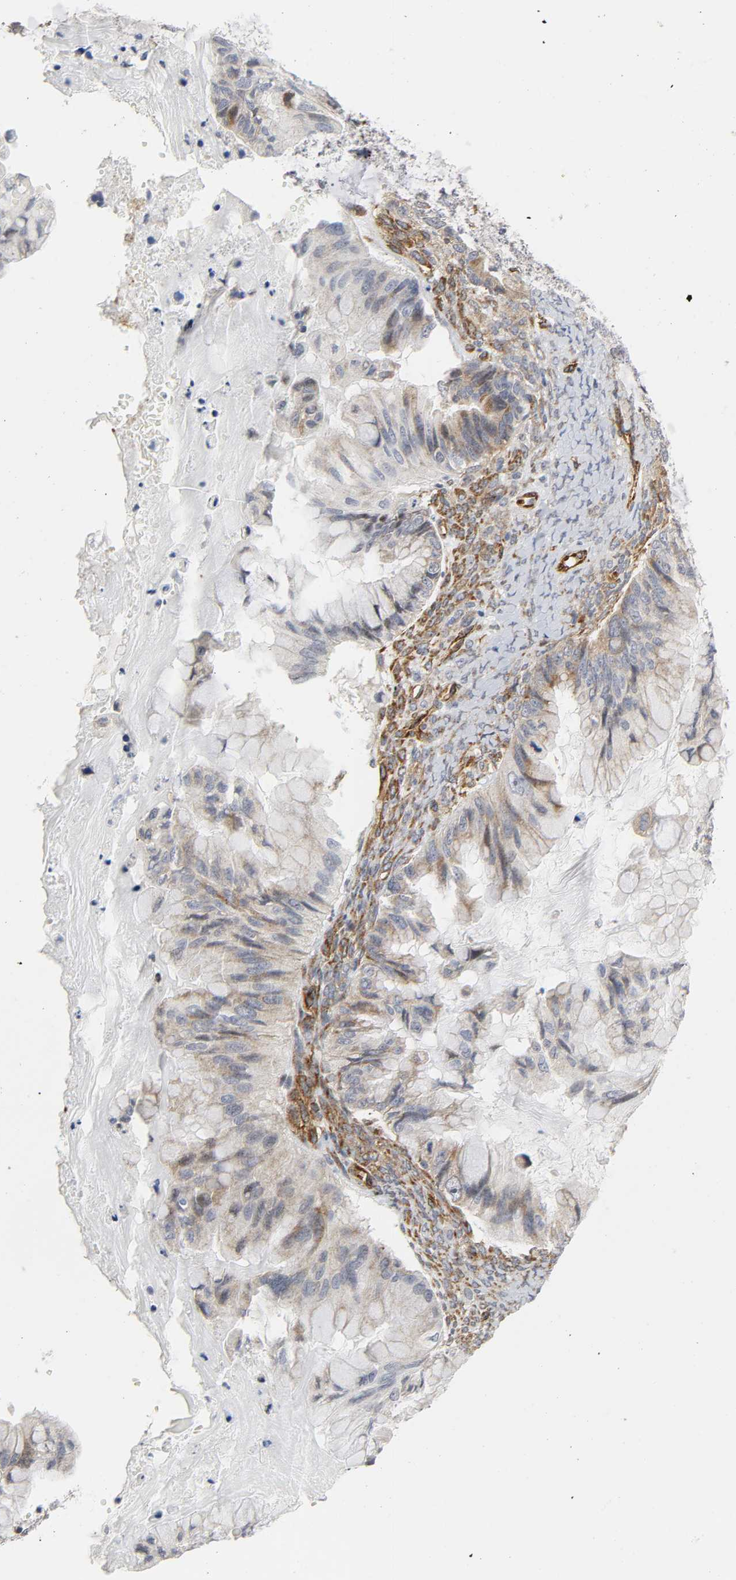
{"staining": {"intensity": "weak", "quantity": "25%-75%", "location": "cytoplasmic/membranous"}, "tissue": "ovarian cancer", "cell_type": "Tumor cells", "image_type": "cancer", "snomed": [{"axis": "morphology", "description": "Cystadenocarcinoma, mucinous, NOS"}, {"axis": "topography", "description": "Ovary"}], "caption": "Approximately 25%-75% of tumor cells in human ovarian cancer (mucinous cystadenocarcinoma) reveal weak cytoplasmic/membranous protein expression as visualized by brown immunohistochemical staining.", "gene": "DOCK1", "patient": {"sex": "female", "age": 36}}